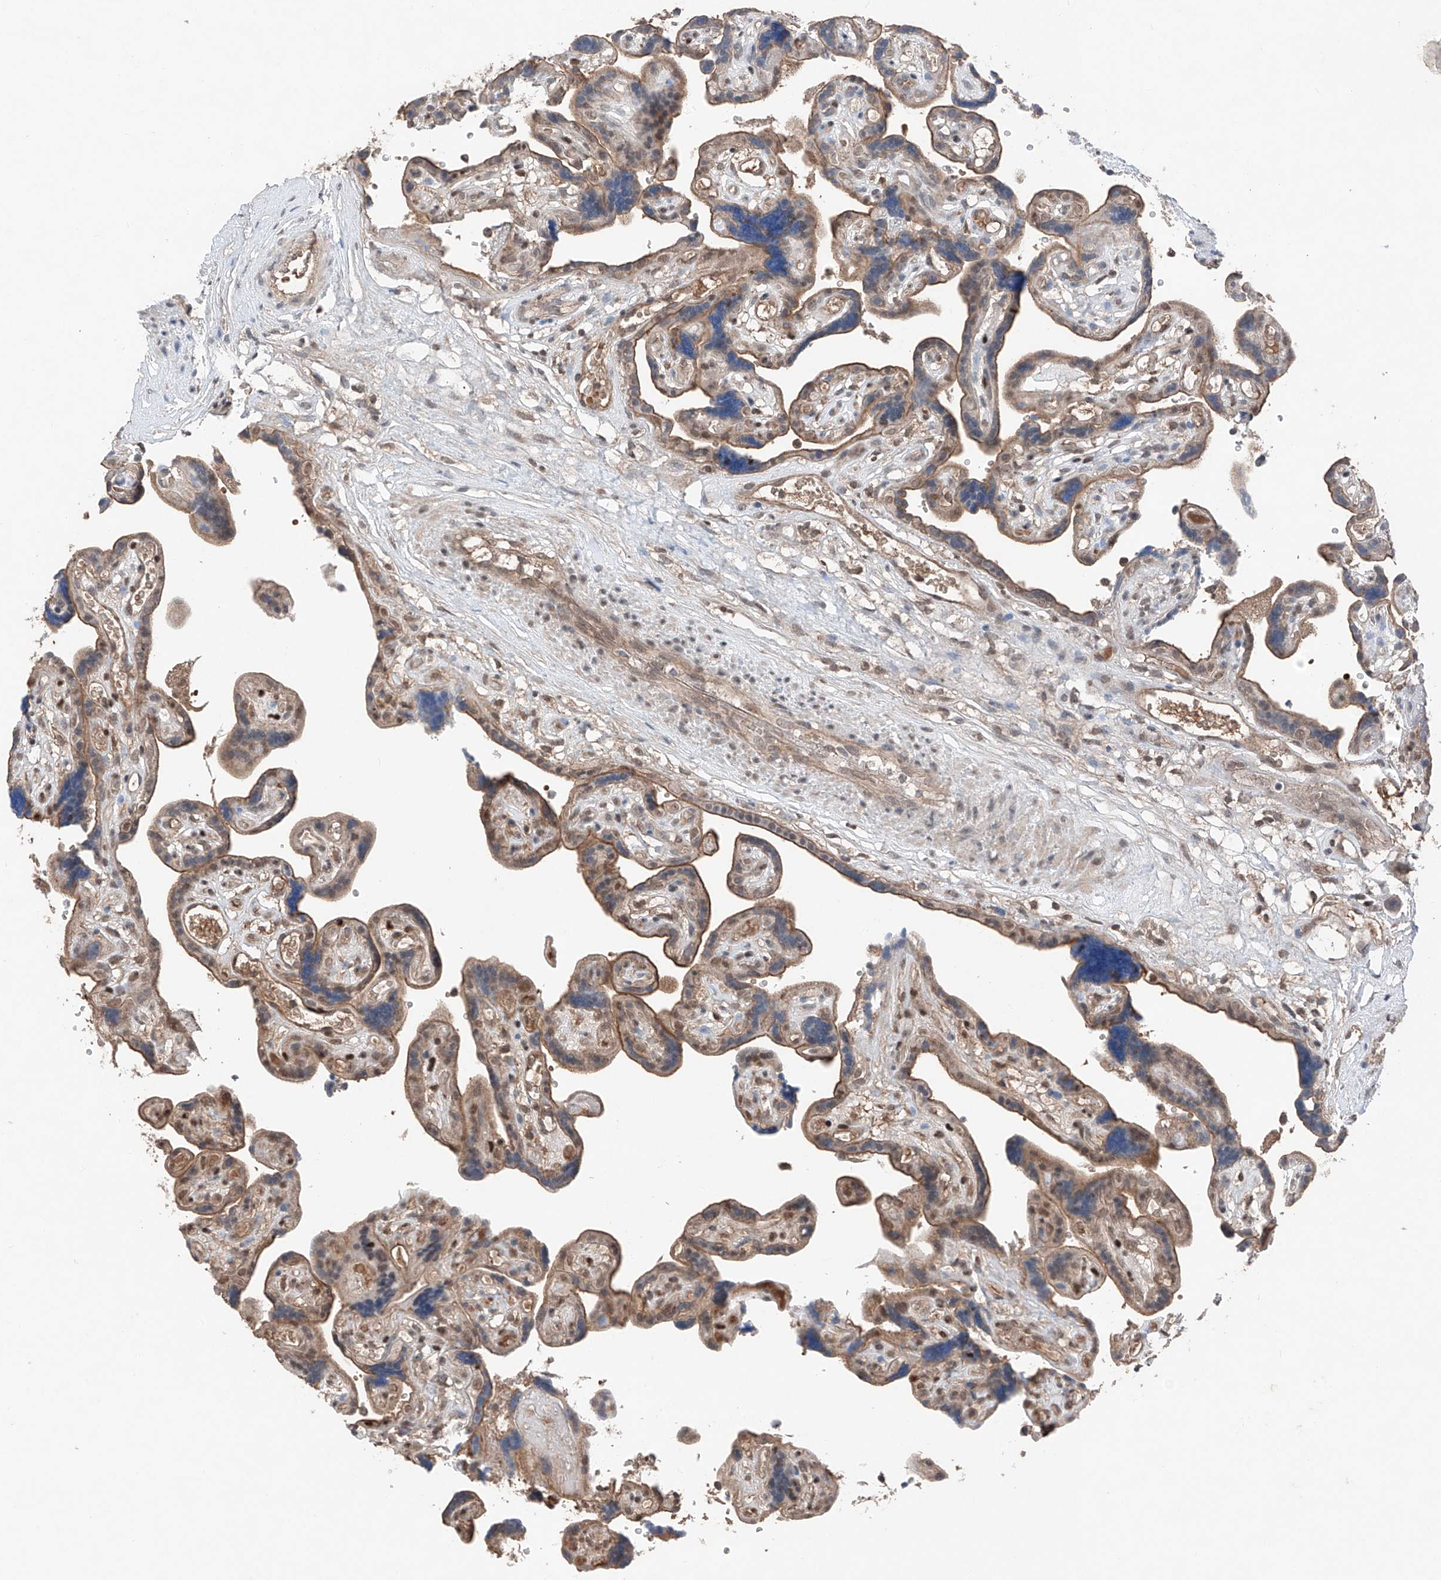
{"staining": {"intensity": "moderate", "quantity": ">75%", "location": "nuclear"}, "tissue": "placenta", "cell_type": "Decidual cells", "image_type": "normal", "snomed": [{"axis": "morphology", "description": "Normal tissue, NOS"}, {"axis": "topography", "description": "Placenta"}], "caption": "Protein analysis of benign placenta displays moderate nuclear positivity in approximately >75% of decidual cells.", "gene": "TBX4", "patient": {"sex": "female", "age": 30}}